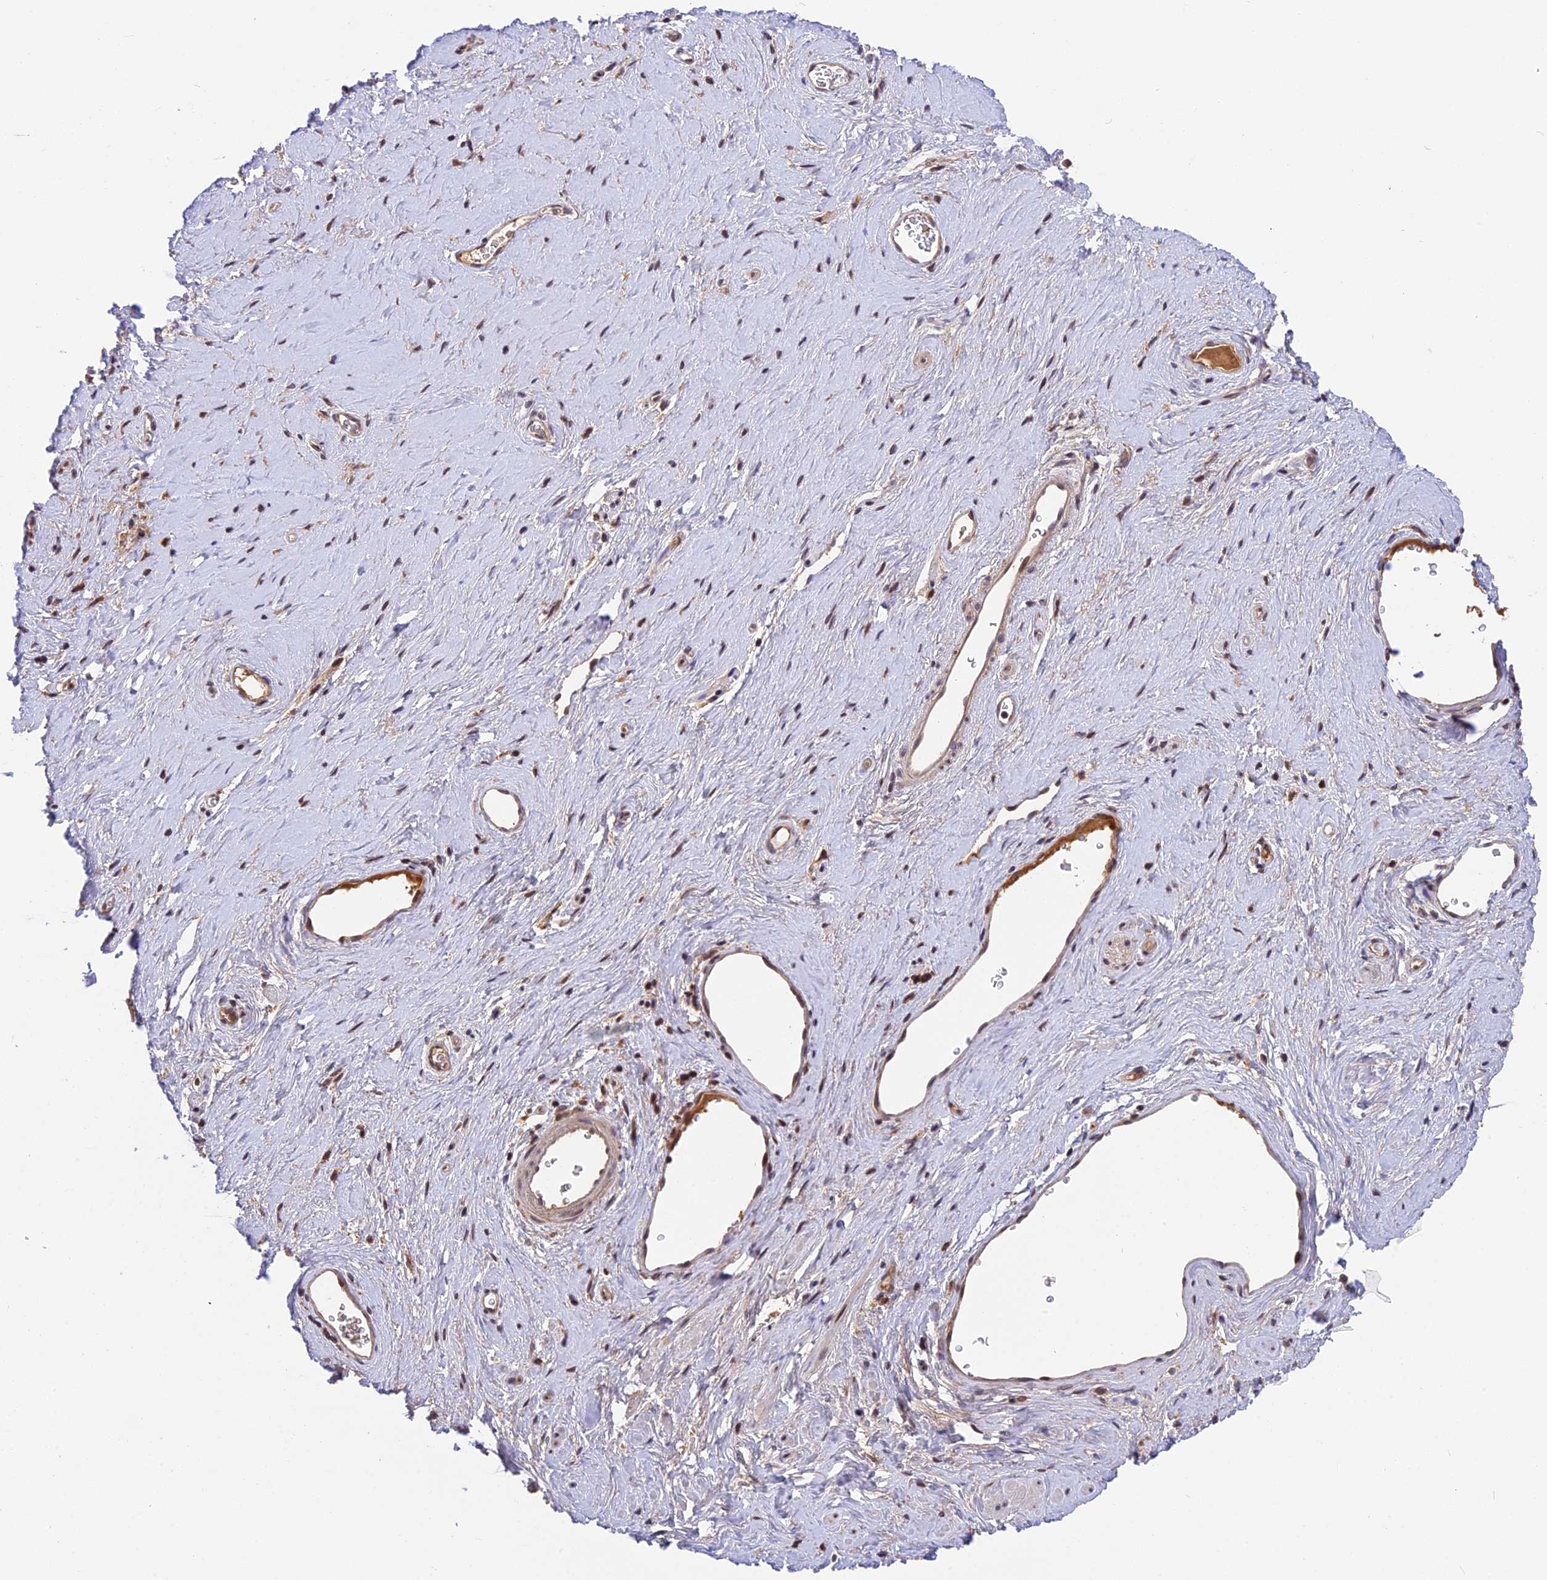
{"staining": {"intensity": "moderate", "quantity": ">75%", "location": "cytoplasmic/membranous,nuclear"}, "tissue": "soft tissue", "cell_type": "Fibroblasts", "image_type": "normal", "snomed": [{"axis": "morphology", "description": "Normal tissue, NOS"}, {"axis": "morphology", "description": "Adenocarcinoma, NOS"}, {"axis": "topography", "description": "Rectum"}, {"axis": "topography", "description": "Vagina"}, {"axis": "topography", "description": "Peripheral nerve tissue"}], "caption": "Protein staining exhibits moderate cytoplasmic/membranous,nuclear staining in about >75% of fibroblasts in normal soft tissue.", "gene": "RERGL", "patient": {"sex": "female", "age": 71}}